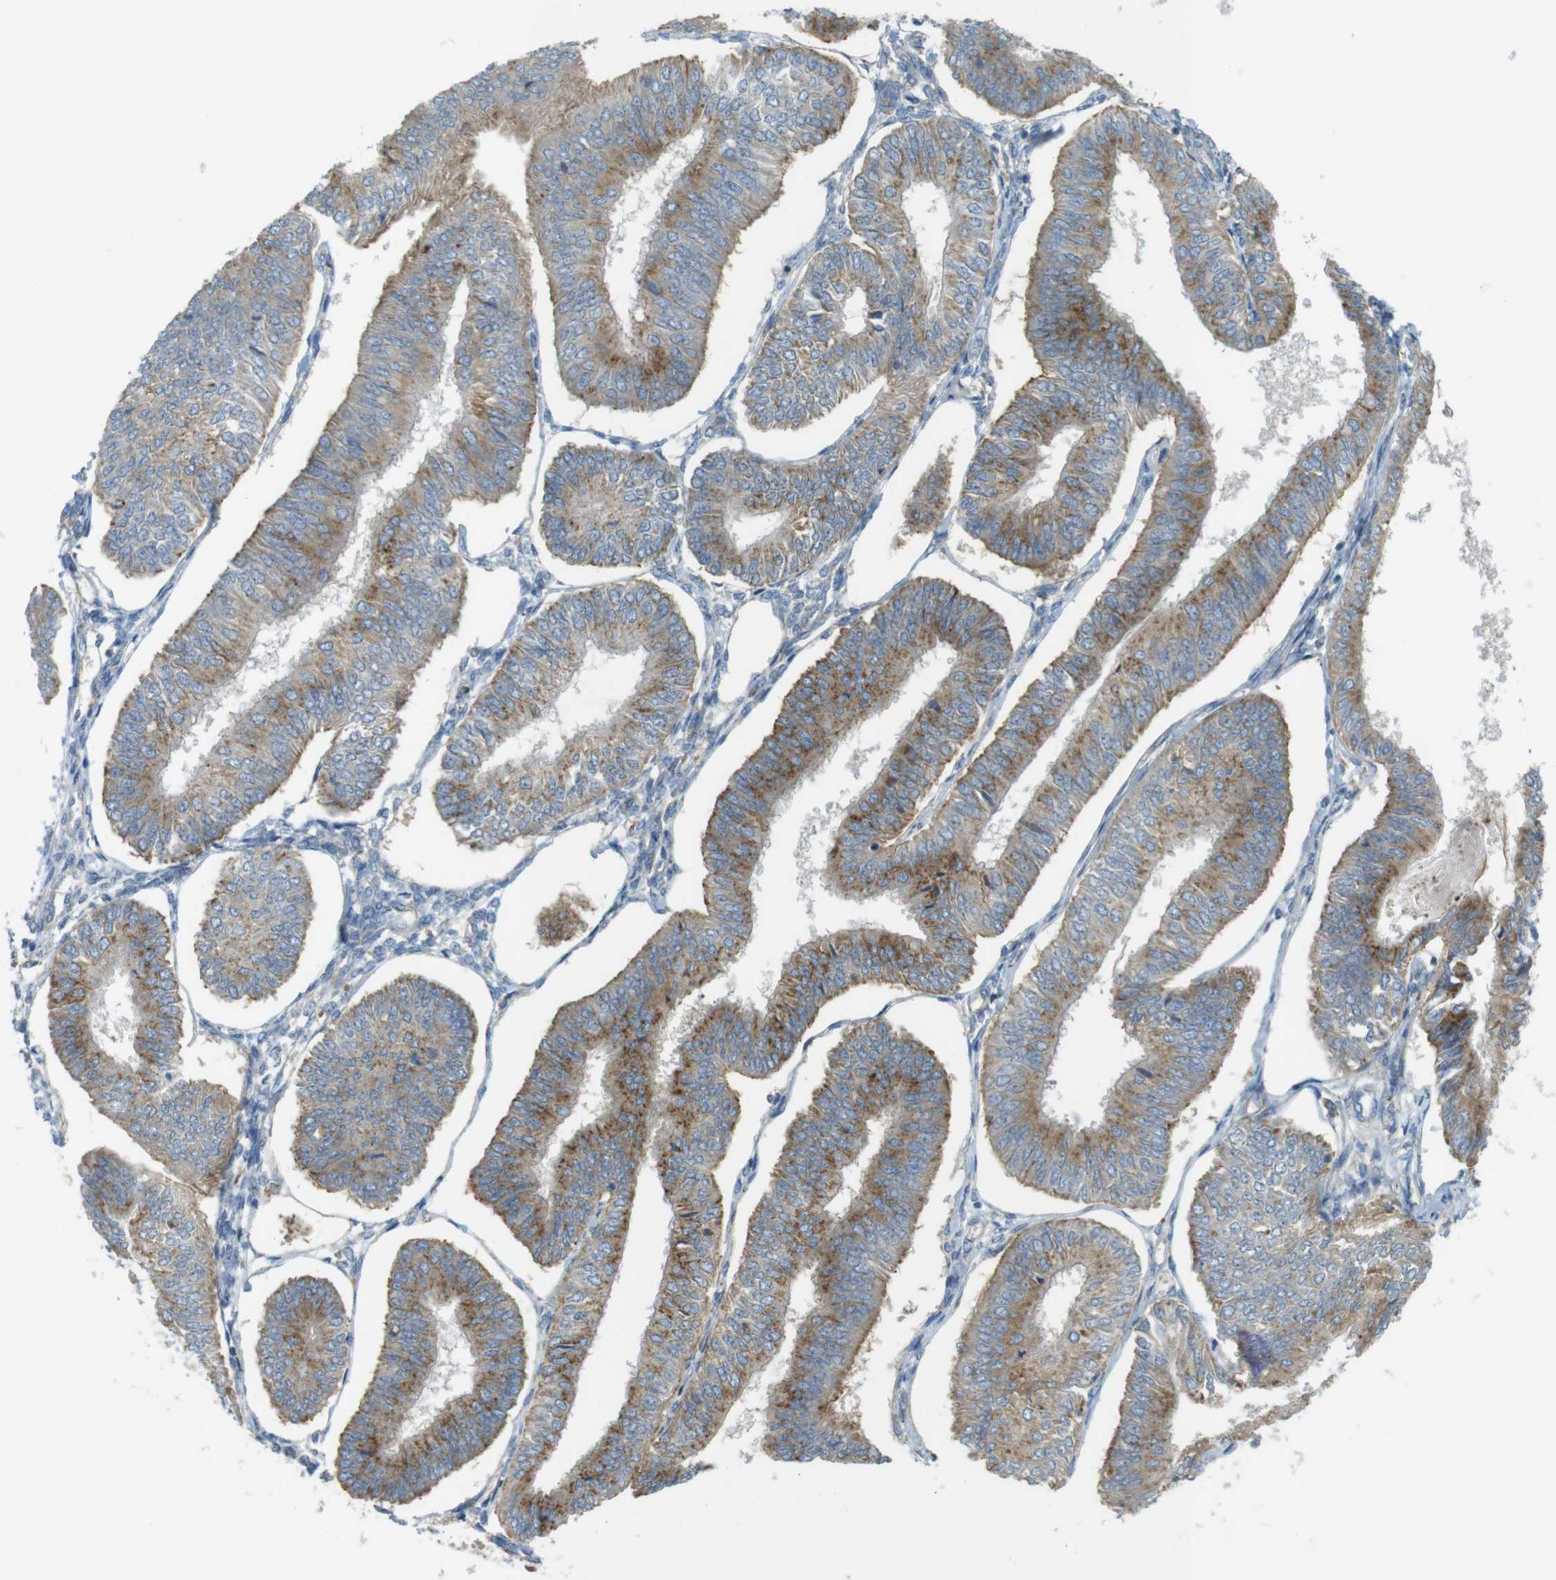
{"staining": {"intensity": "moderate", "quantity": ">75%", "location": "cytoplasmic/membranous"}, "tissue": "endometrial cancer", "cell_type": "Tumor cells", "image_type": "cancer", "snomed": [{"axis": "morphology", "description": "Adenocarcinoma, NOS"}, {"axis": "topography", "description": "Endometrium"}], "caption": "A brown stain labels moderate cytoplasmic/membranous expression of a protein in human endometrial cancer (adenocarcinoma) tumor cells.", "gene": "LAMP1", "patient": {"sex": "female", "age": 58}}